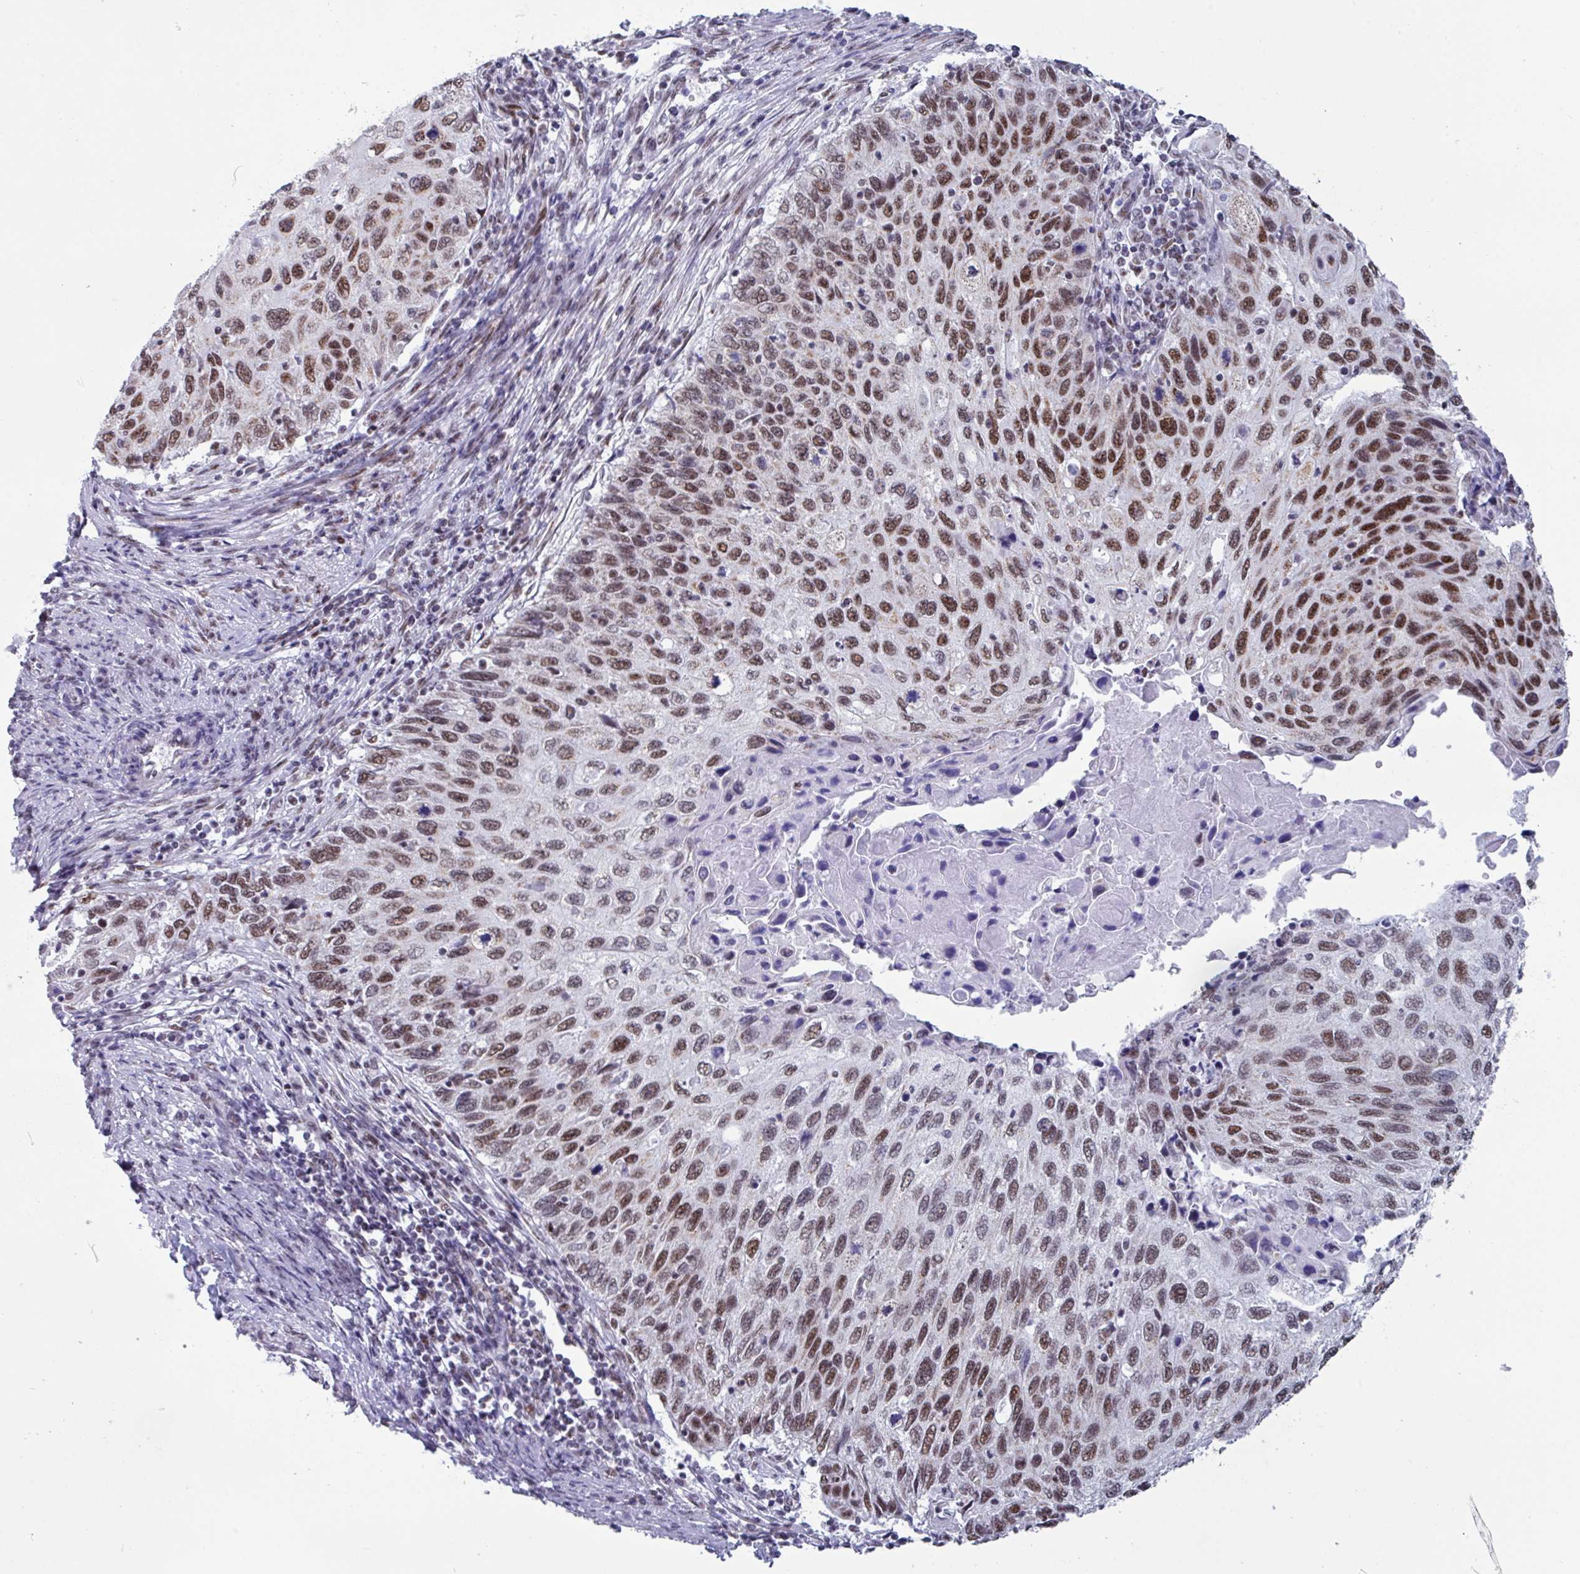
{"staining": {"intensity": "moderate", "quantity": ">75%", "location": "nuclear"}, "tissue": "cervical cancer", "cell_type": "Tumor cells", "image_type": "cancer", "snomed": [{"axis": "morphology", "description": "Squamous cell carcinoma, NOS"}, {"axis": "topography", "description": "Cervix"}], "caption": "A brown stain highlights moderate nuclear expression of a protein in cervical squamous cell carcinoma tumor cells.", "gene": "PUF60", "patient": {"sex": "female", "age": 70}}